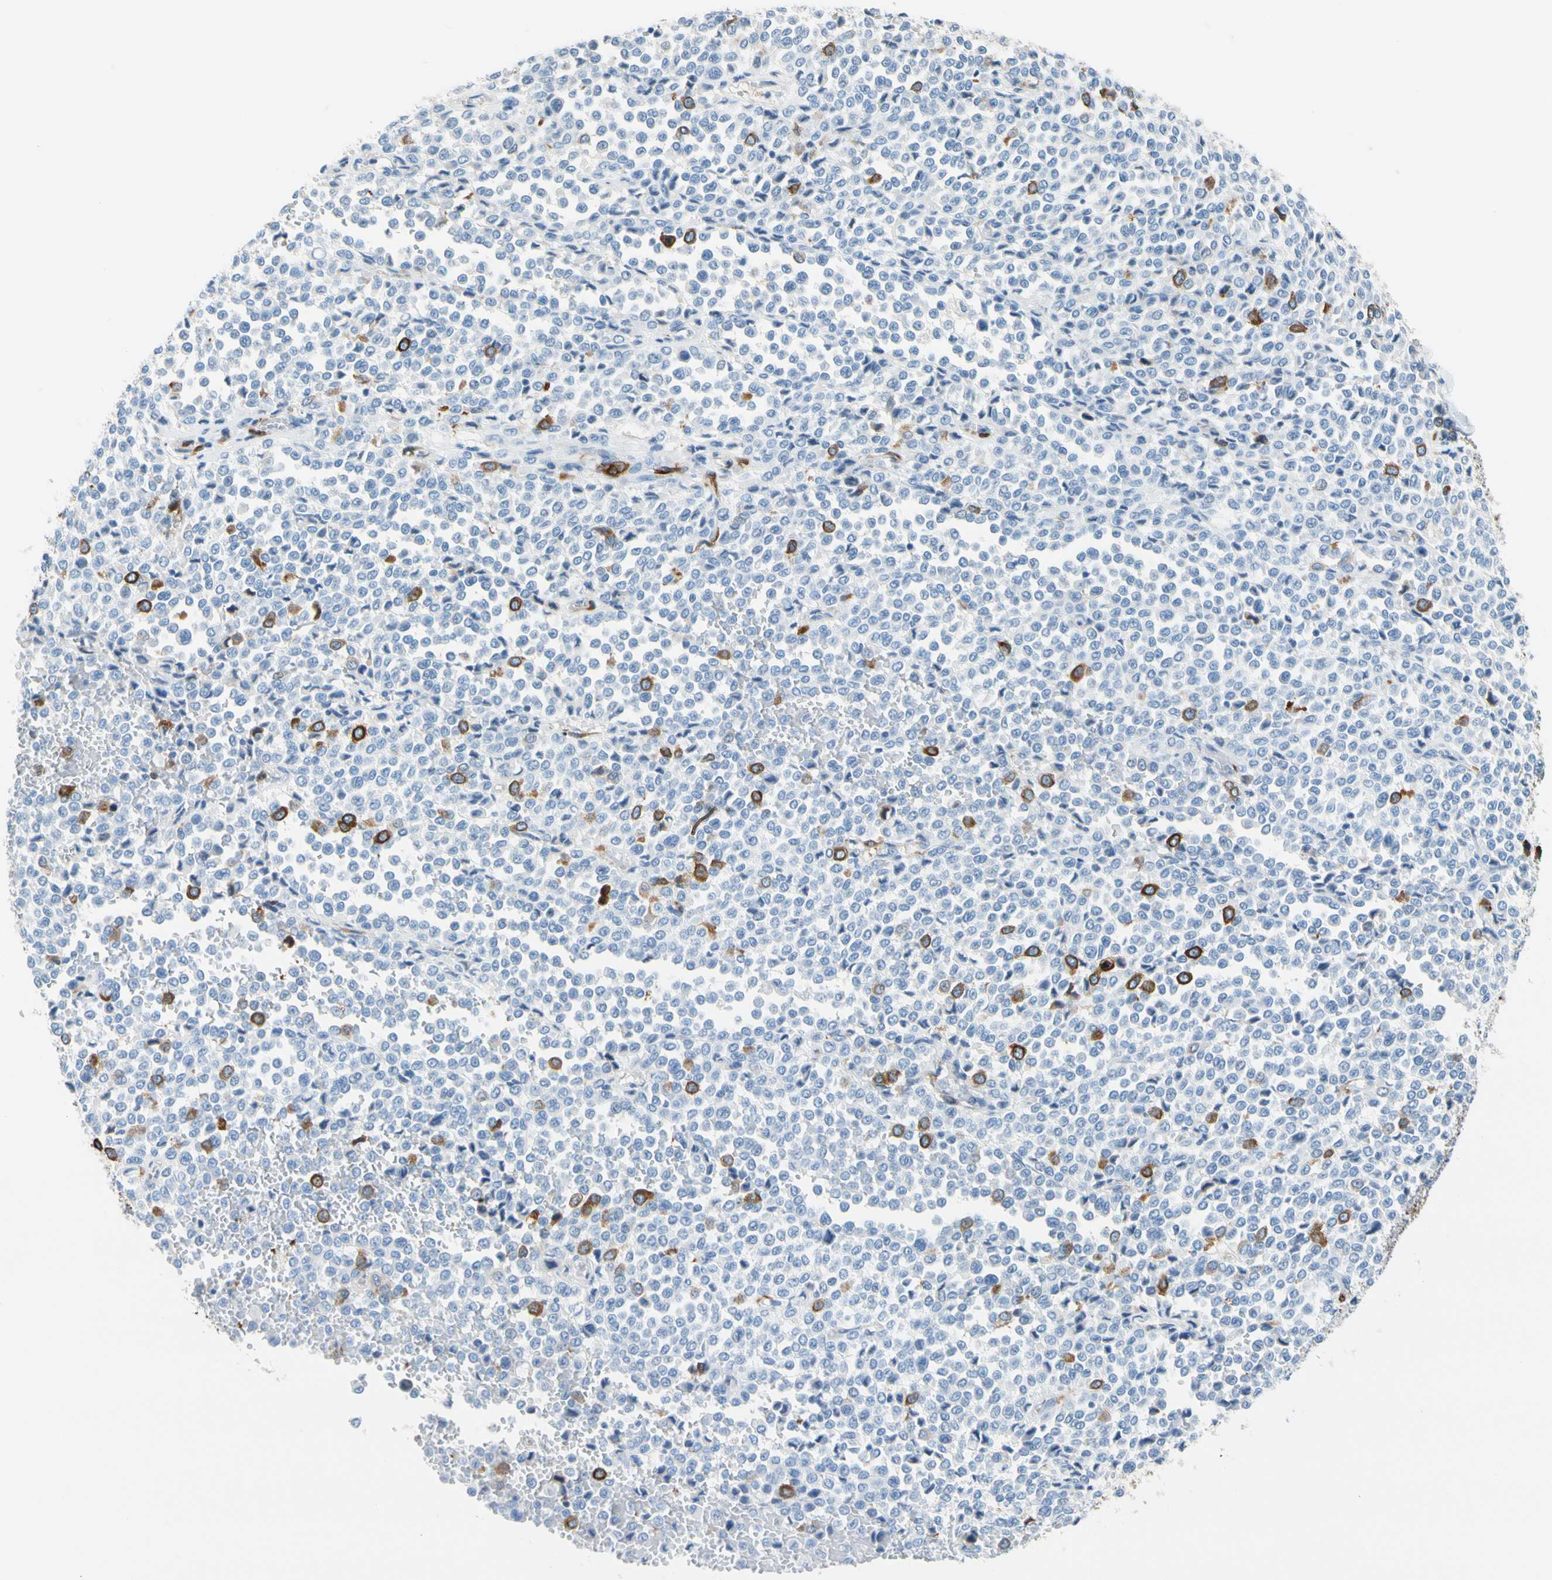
{"staining": {"intensity": "moderate", "quantity": "<25%", "location": "cytoplasmic/membranous"}, "tissue": "melanoma", "cell_type": "Tumor cells", "image_type": "cancer", "snomed": [{"axis": "morphology", "description": "Malignant melanoma, Metastatic site"}, {"axis": "topography", "description": "Pancreas"}], "caption": "IHC of human melanoma displays low levels of moderate cytoplasmic/membranous expression in approximately <25% of tumor cells. (DAB IHC with brightfield microscopy, high magnification).", "gene": "TACC3", "patient": {"sex": "female", "age": 30}}